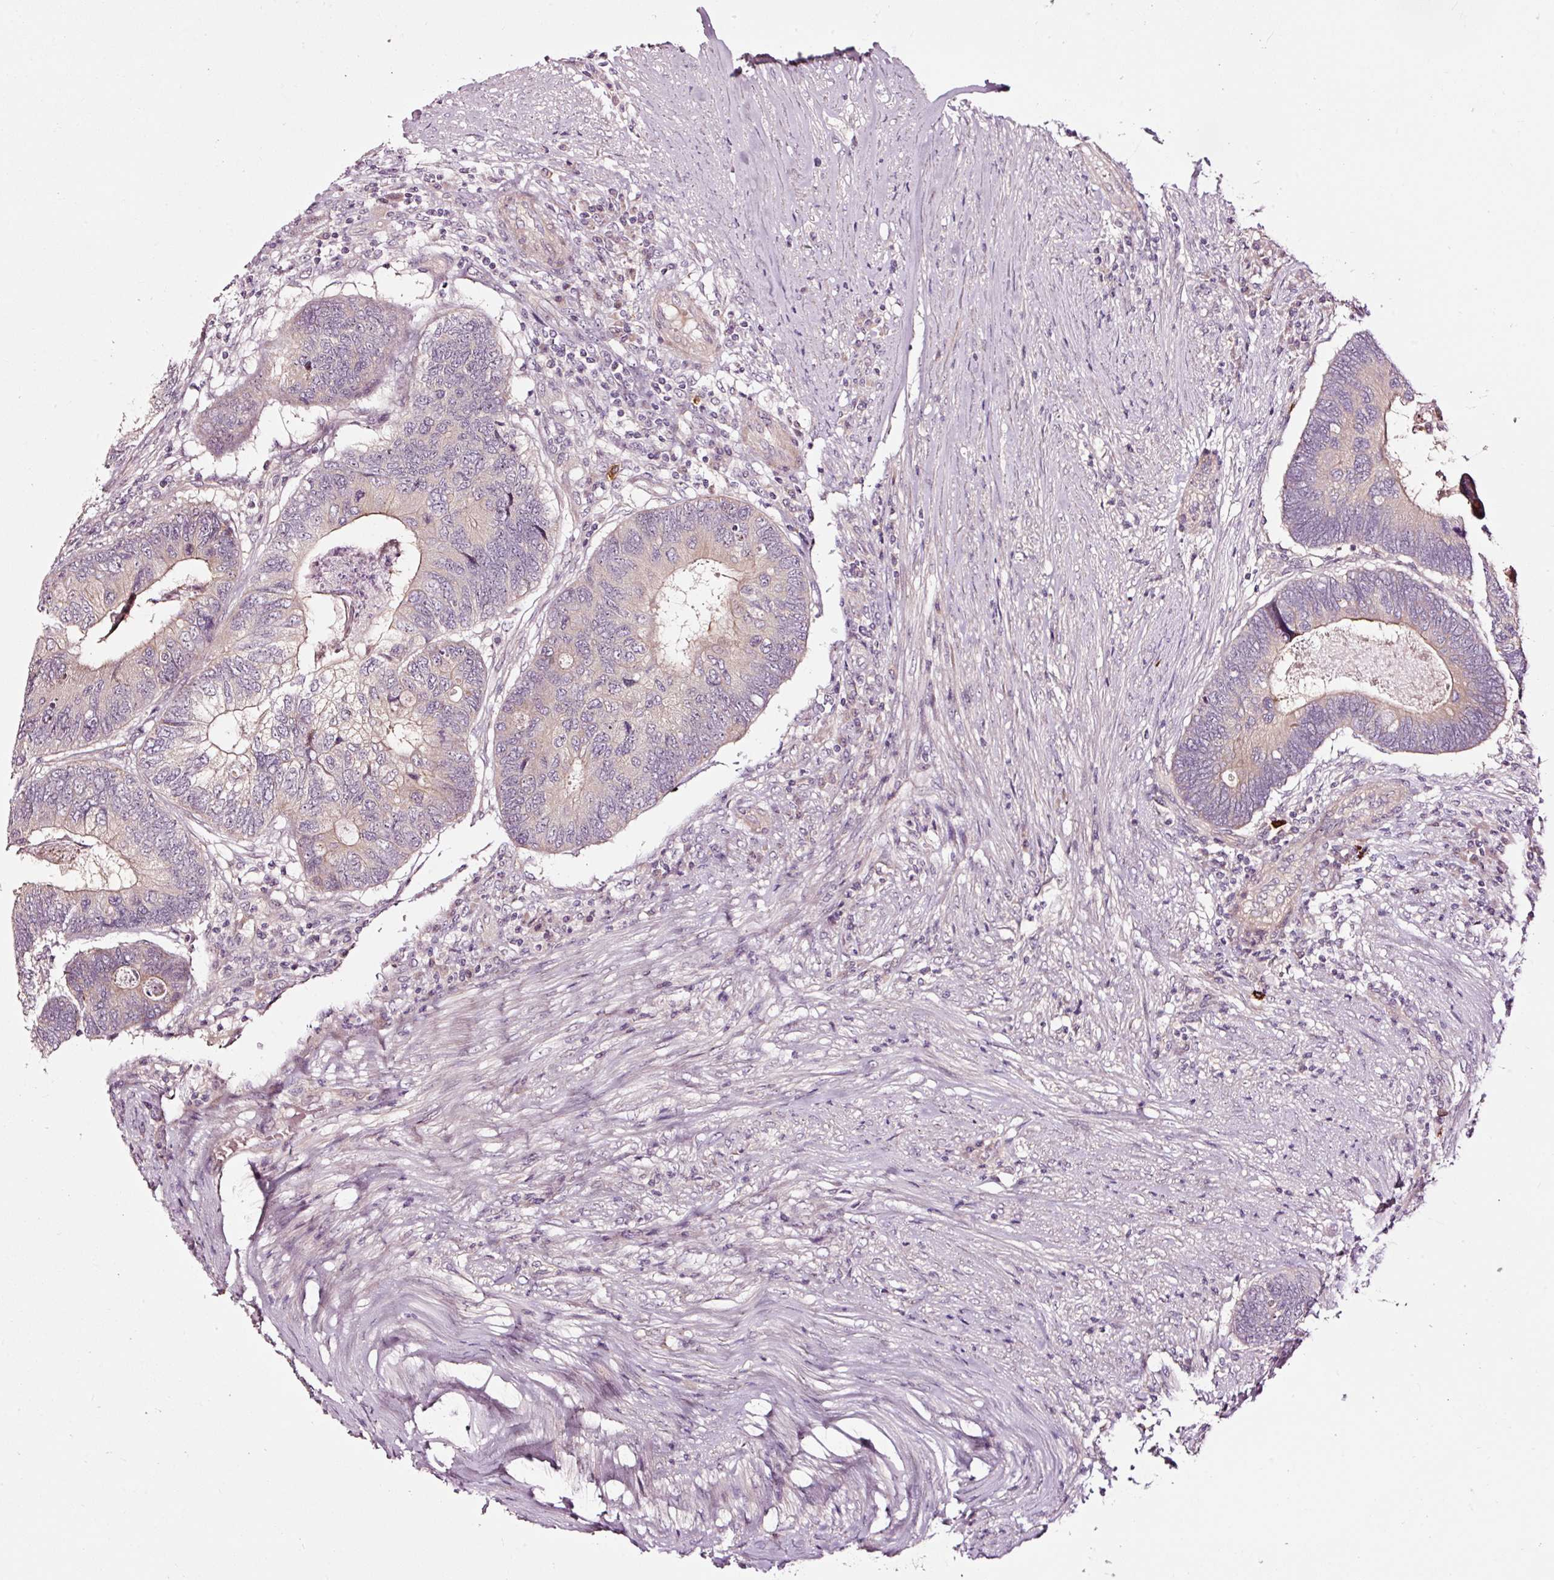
{"staining": {"intensity": "weak", "quantity": "<25%", "location": "cytoplasmic/membranous"}, "tissue": "colorectal cancer", "cell_type": "Tumor cells", "image_type": "cancer", "snomed": [{"axis": "morphology", "description": "Adenocarcinoma, NOS"}, {"axis": "topography", "description": "Colon"}], "caption": "This is a histopathology image of immunohistochemistry staining of colorectal cancer (adenocarcinoma), which shows no staining in tumor cells.", "gene": "UTP14A", "patient": {"sex": "female", "age": 67}}